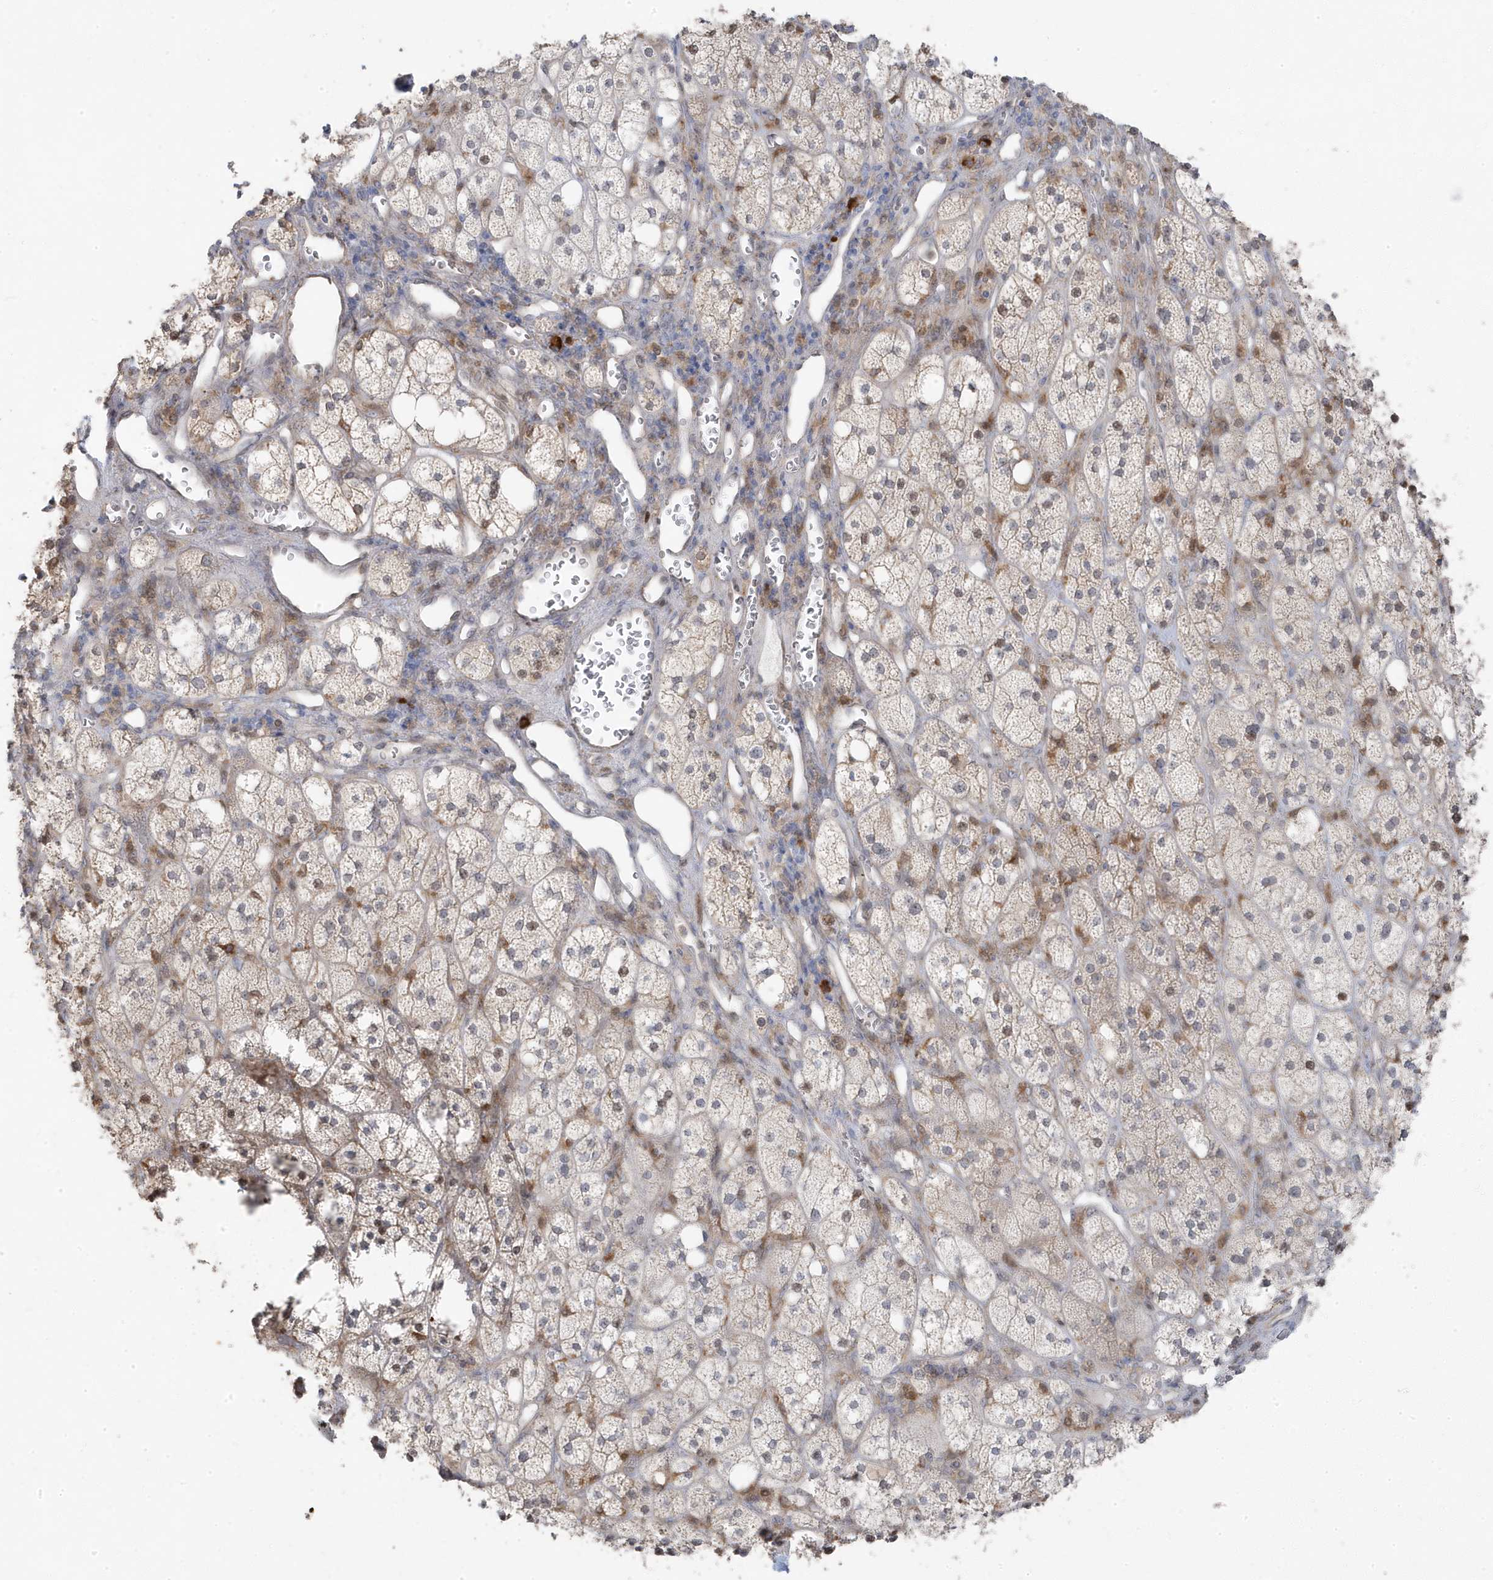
{"staining": {"intensity": "weak", "quantity": "25%-75%", "location": "cytoplasmic/membranous,nuclear"}, "tissue": "adrenal gland", "cell_type": "Glandular cells", "image_type": "normal", "snomed": [{"axis": "morphology", "description": "Normal tissue, NOS"}, {"axis": "topography", "description": "Adrenal gland"}], "caption": "IHC (DAB (3,3'-diaminobenzidine)) staining of benign human adrenal gland exhibits weak cytoplasmic/membranous,nuclear protein expression in about 25%-75% of glandular cells. (DAB (3,3'-diaminobenzidine) IHC, brown staining for protein, blue staining for nuclei).", "gene": "ZNF654", "patient": {"sex": "male", "age": 61}}